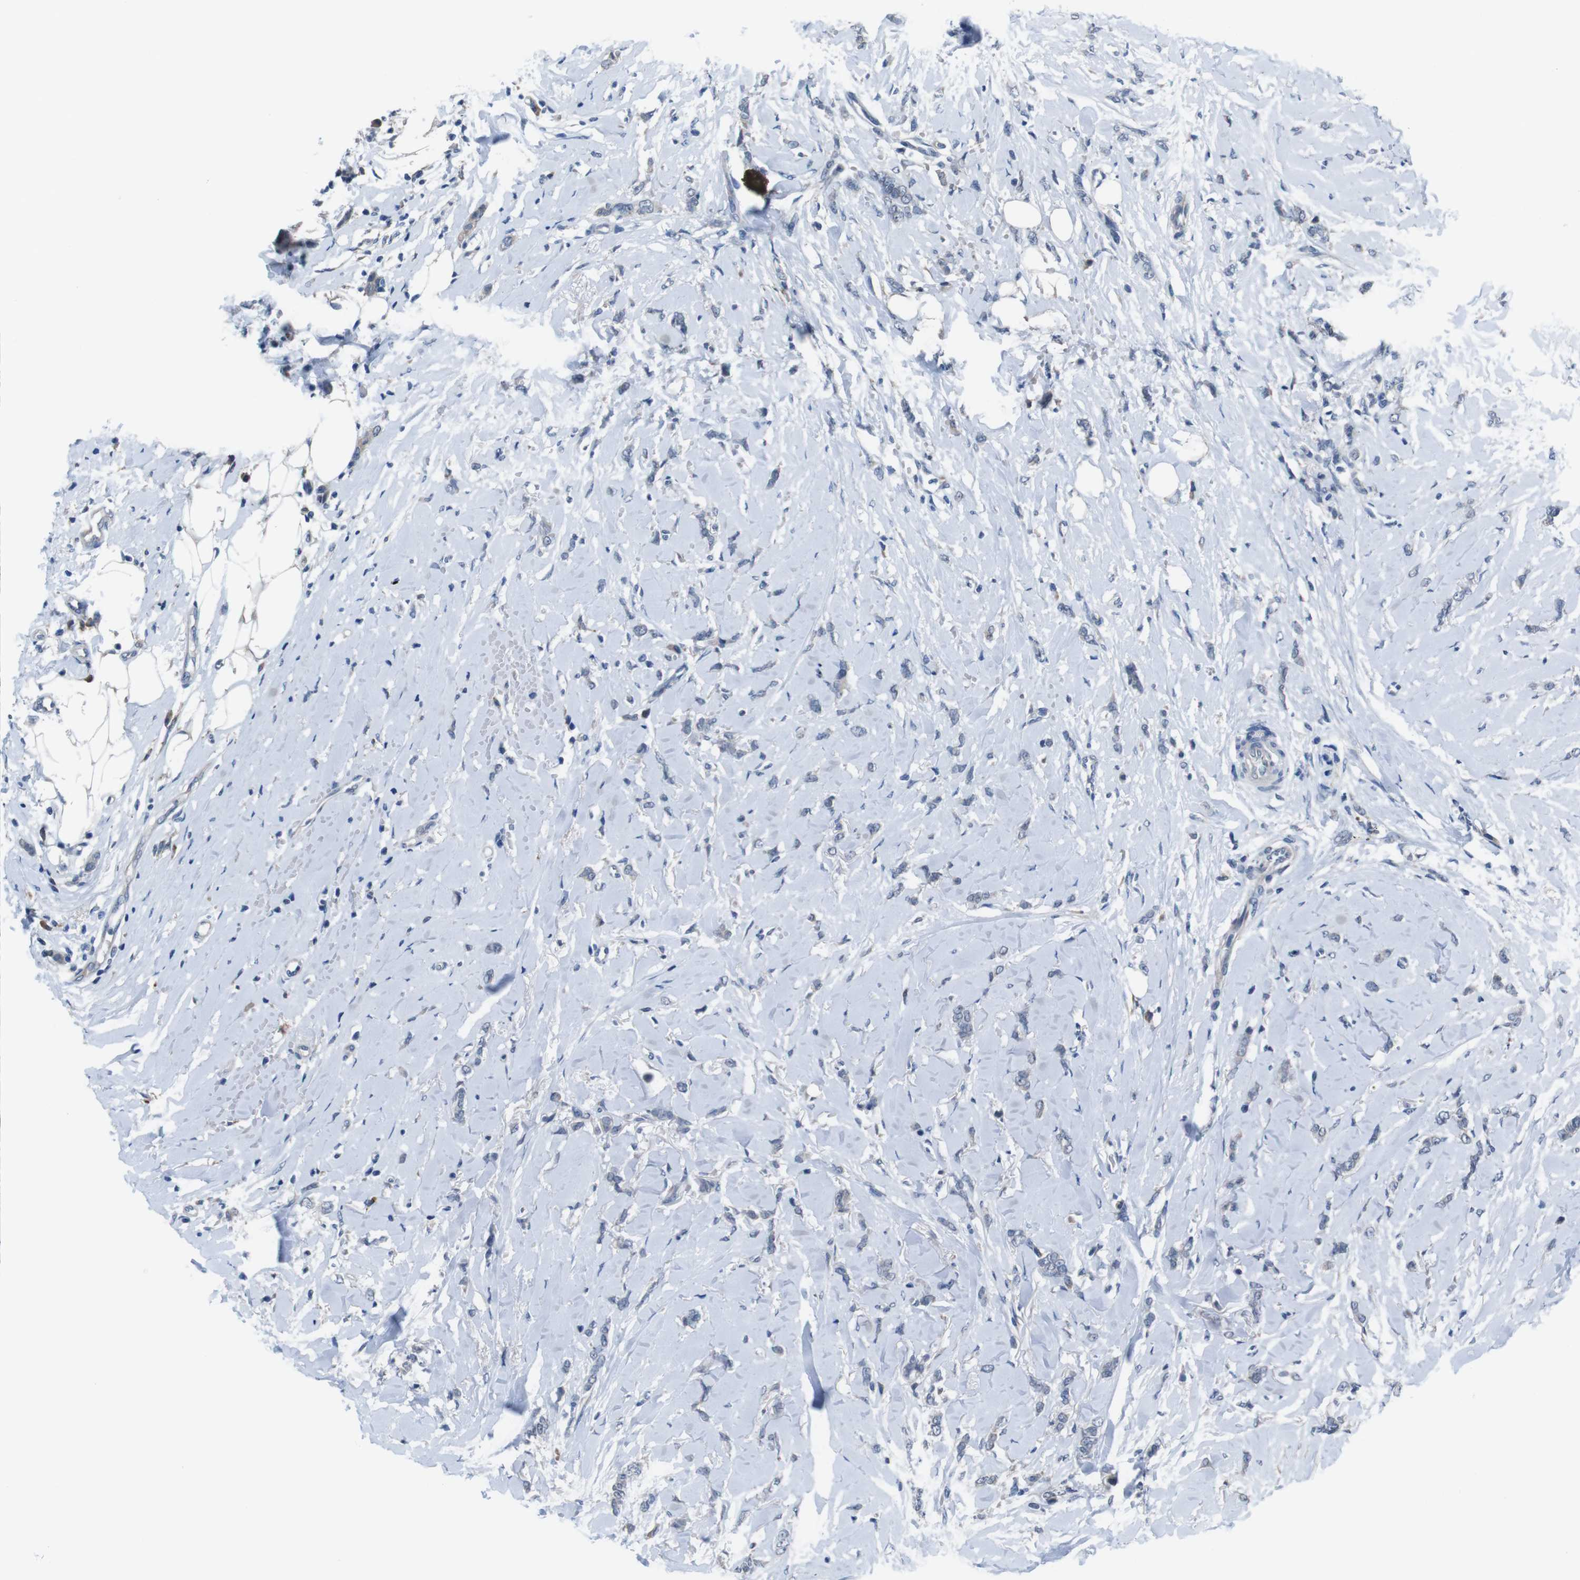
{"staining": {"intensity": "negative", "quantity": "none", "location": "none"}, "tissue": "breast cancer", "cell_type": "Tumor cells", "image_type": "cancer", "snomed": [{"axis": "morphology", "description": "Lobular carcinoma"}, {"axis": "topography", "description": "Skin"}, {"axis": "topography", "description": "Breast"}], "caption": "There is no significant positivity in tumor cells of breast cancer.", "gene": "CDH22", "patient": {"sex": "female", "age": 46}}